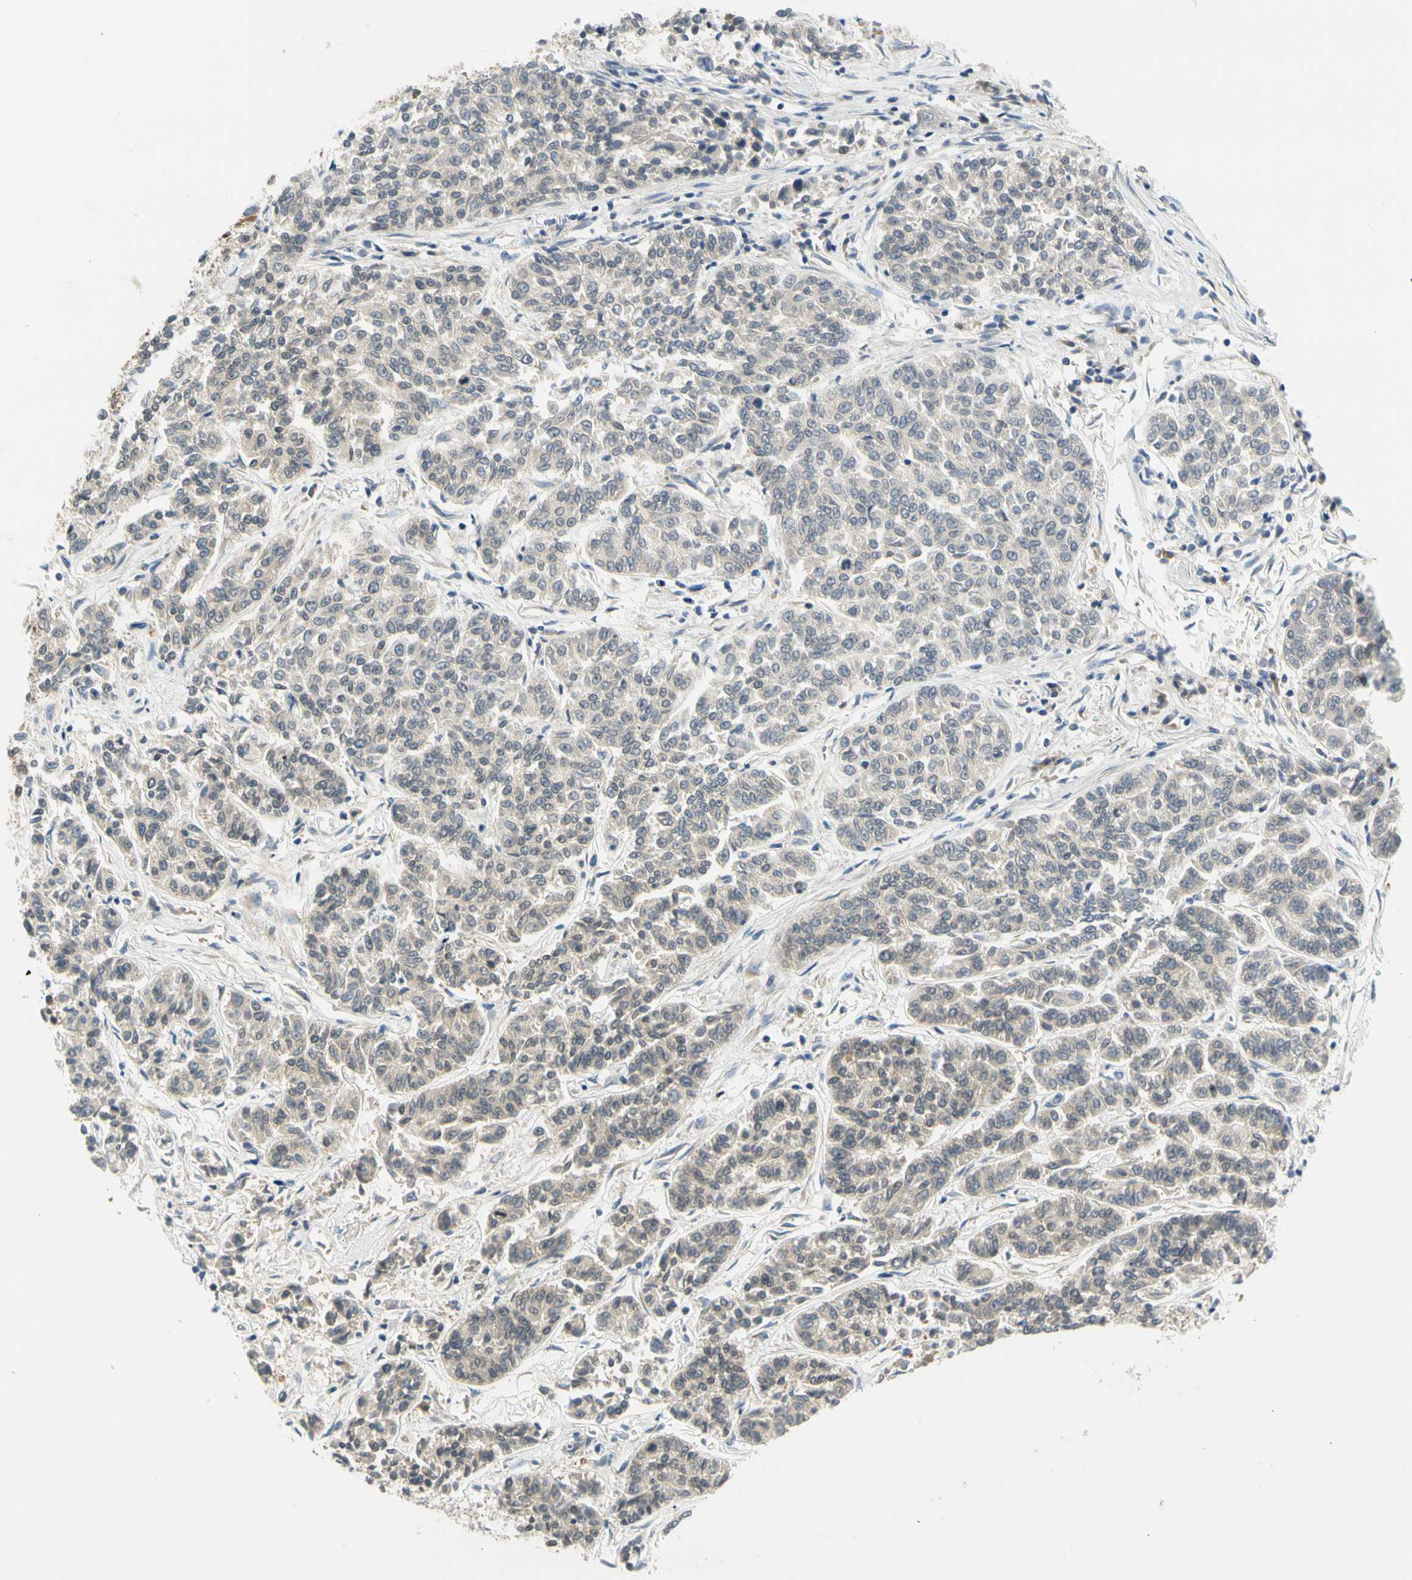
{"staining": {"intensity": "weak", "quantity": ">75%", "location": "cytoplasmic/membranous"}, "tissue": "lung cancer", "cell_type": "Tumor cells", "image_type": "cancer", "snomed": [{"axis": "morphology", "description": "Adenocarcinoma, NOS"}, {"axis": "topography", "description": "Lung"}], "caption": "Lung cancer was stained to show a protein in brown. There is low levels of weak cytoplasmic/membranous expression in approximately >75% of tumor cells.", "gene": "LRRC47", "patient": {"sex": "male", "age": 84}}